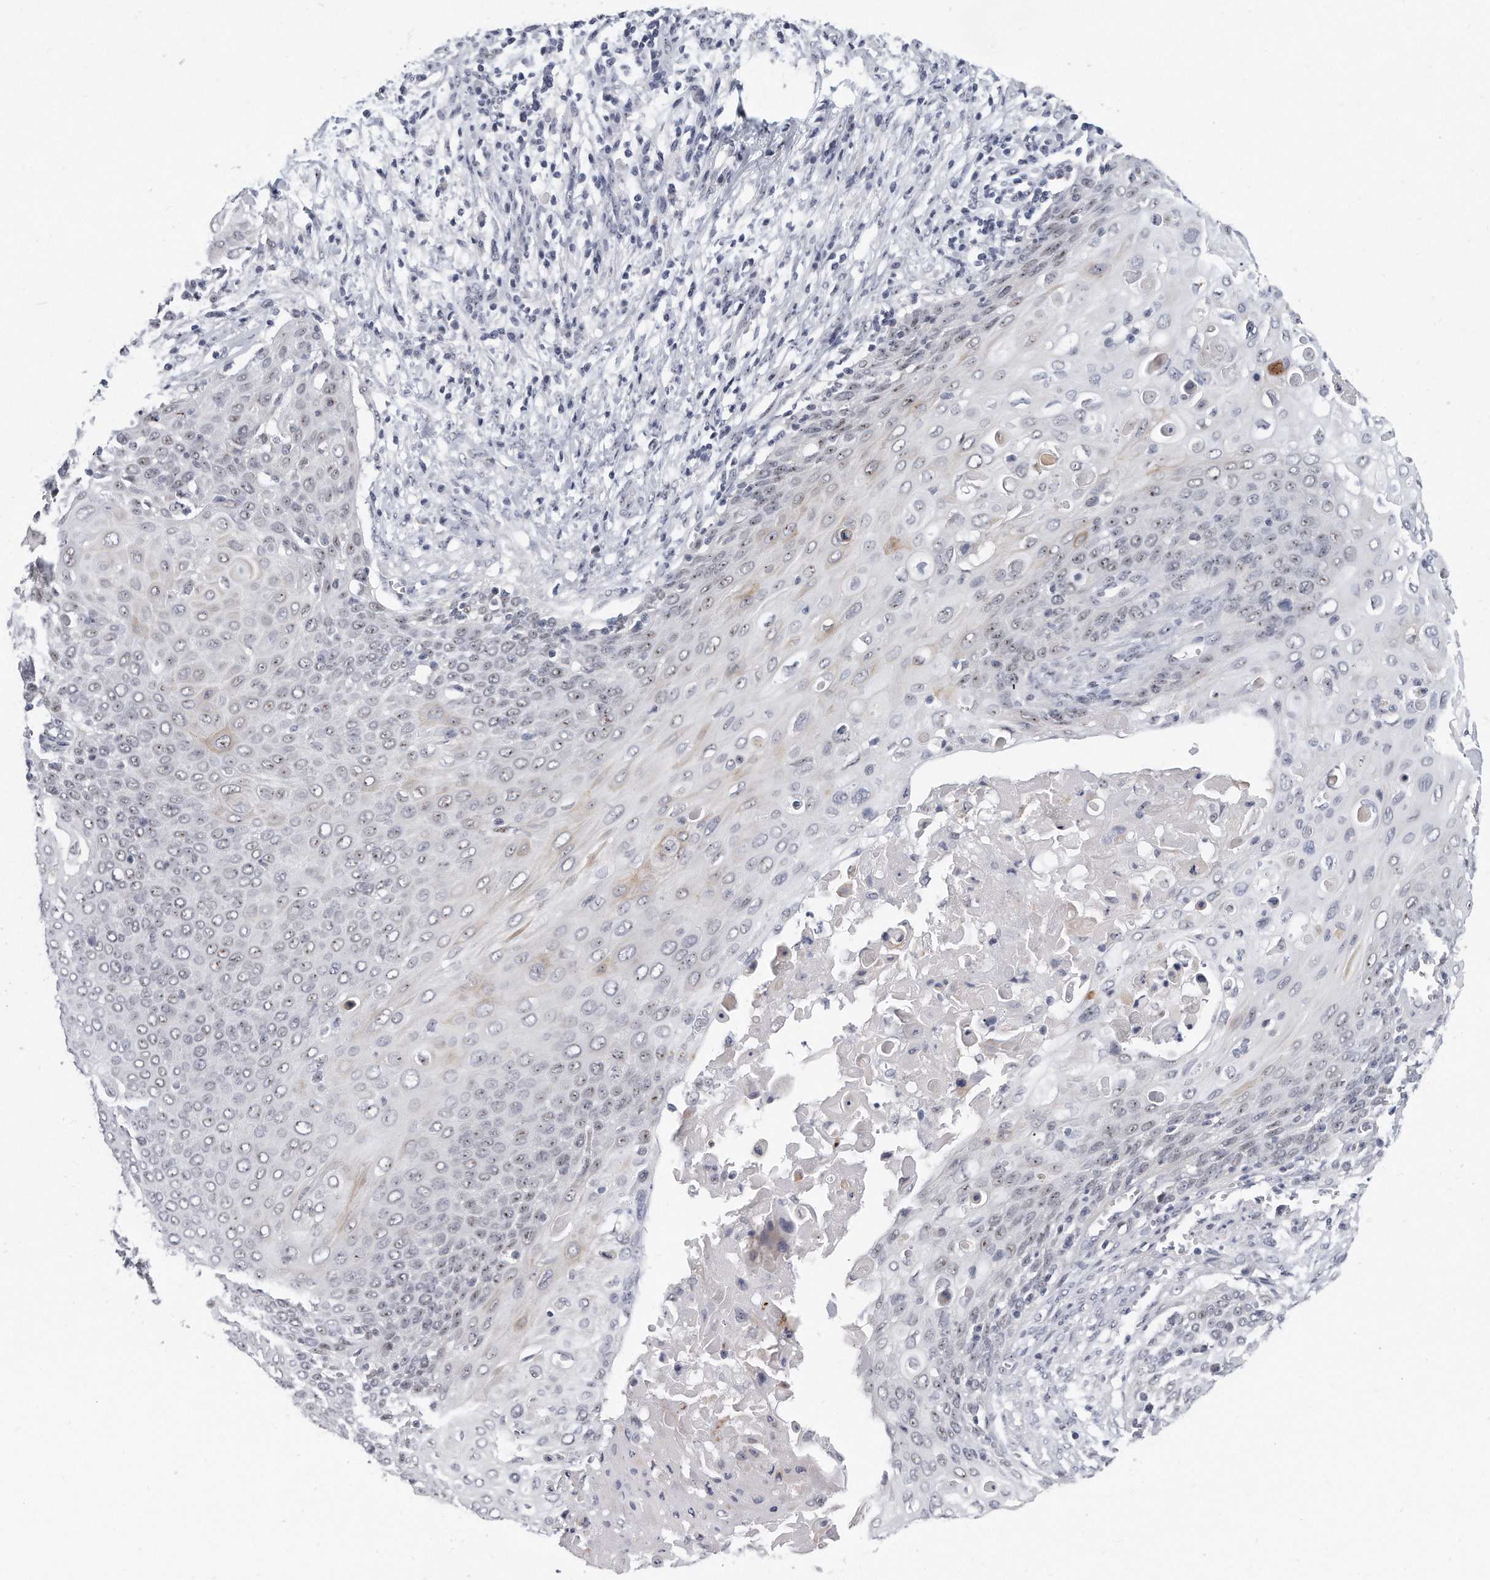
{"staining": {"intensity": "weak", "quantity": "25%-75%", "location": "nuclear"}, "tissue": "cervical cancer", "cell_type": "Tumor cells", "image_type": "cancer", "snomed": [{"axis": "morphology", "description": "Squamous cell carcinoma, NOS"}, {"axis": "topography", "description": "Cervix"}], "caption": "Immunohistochemical staining of human cervical squamous cell carcinoma demonstrates weak nuclear protein staining in approximately 25%-75% of tumor cells.", "gene": "TFCP2L1", "patient": {"sex": "female", "age": 39}}